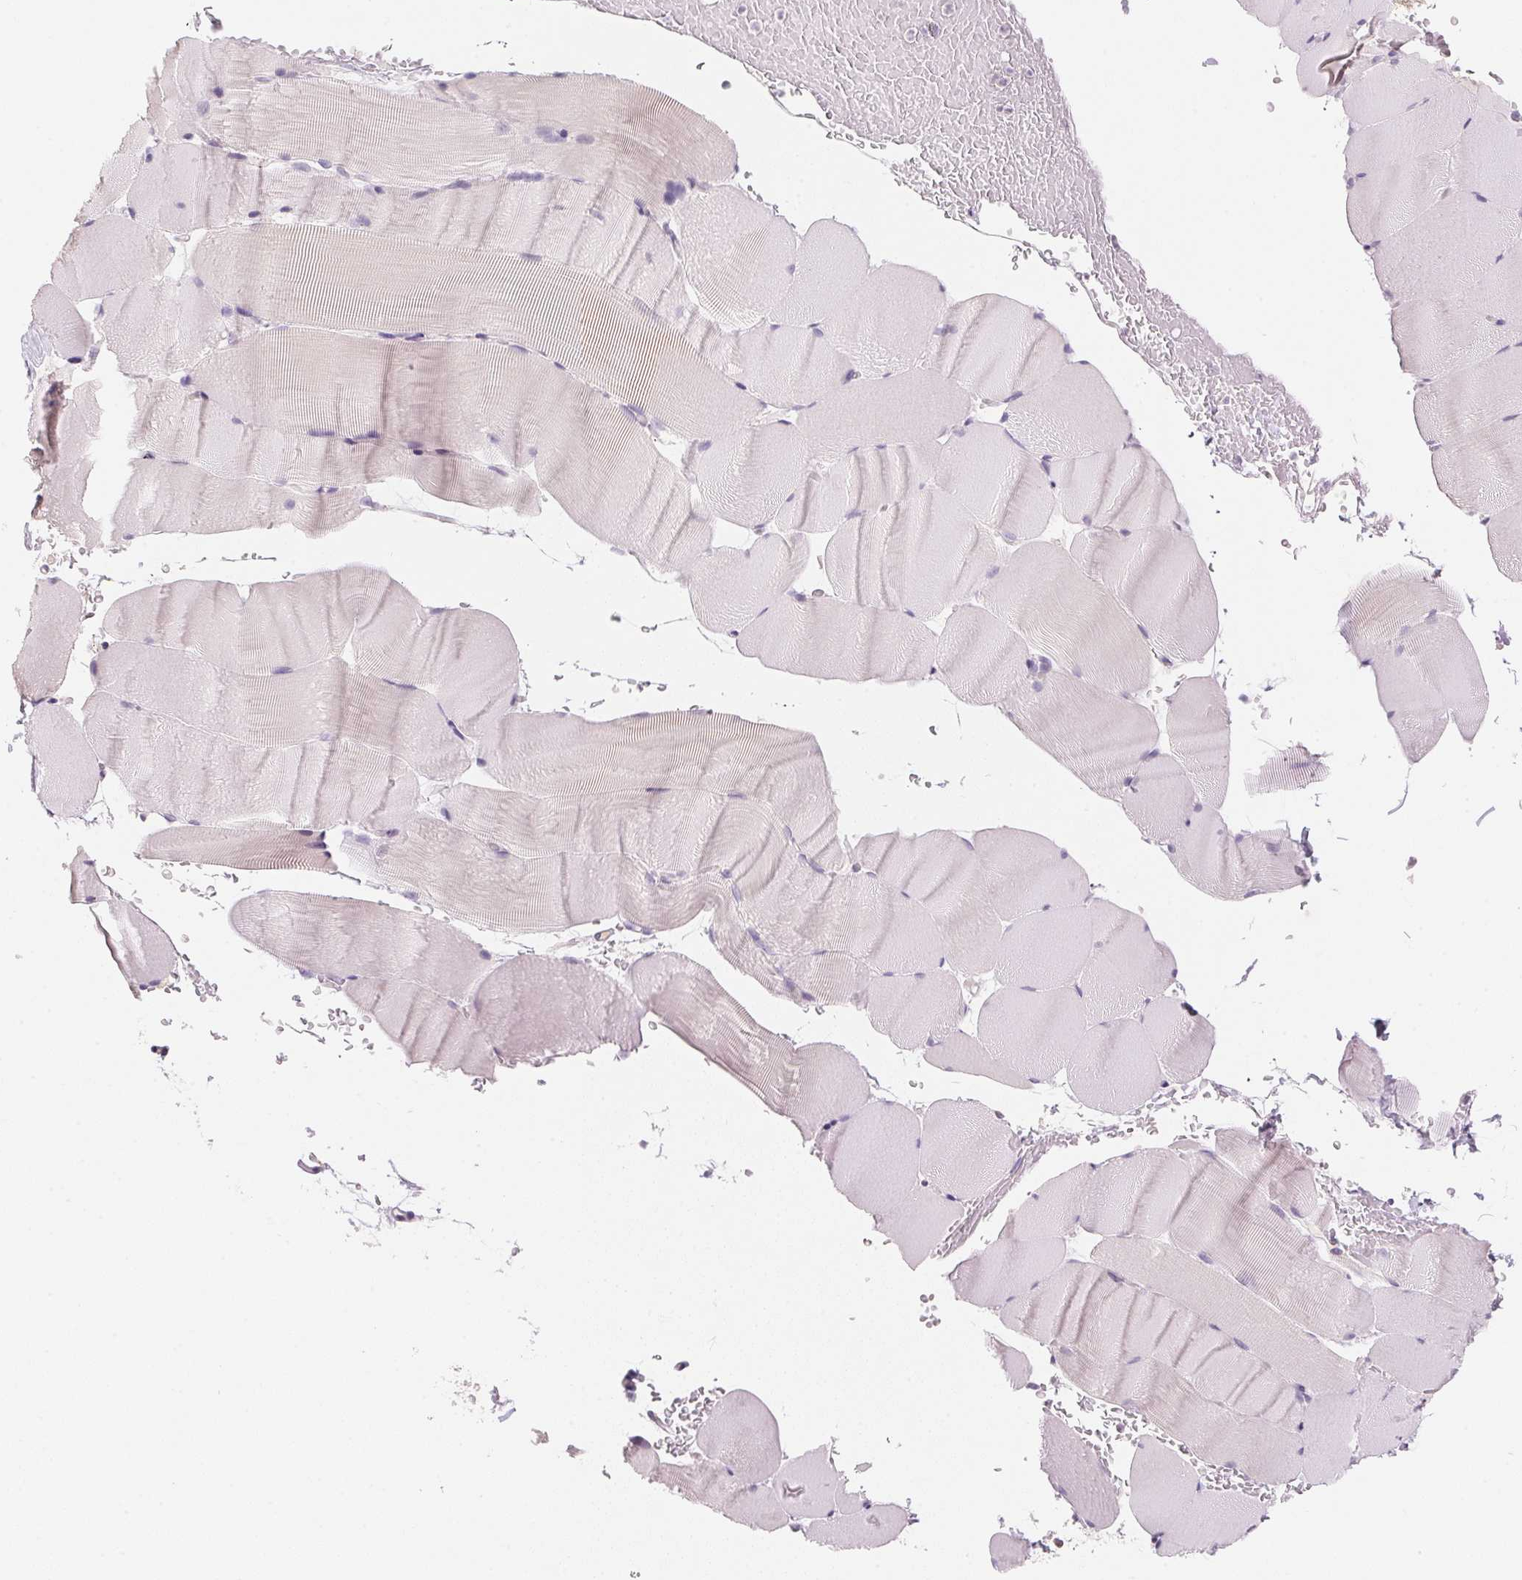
{"staining": {"intensity": "negative", "quantity": "none", "location": "none"}, "tissue": "skeletal muscle", "cell_type": "Myocytes", "image_type": "normal", "snomed": [{"axis": "morphology", "description": "Normal tissue, NOS"}, {"axis": "topography", "description": "Skeletal muscle"}], "caption": "Photomicrograph shows no significant protein positivity in myocytes of unremarkable skeletal muscle.", "gene": "MCOLN3", "patient": {"sex": "female", "age": 37}}